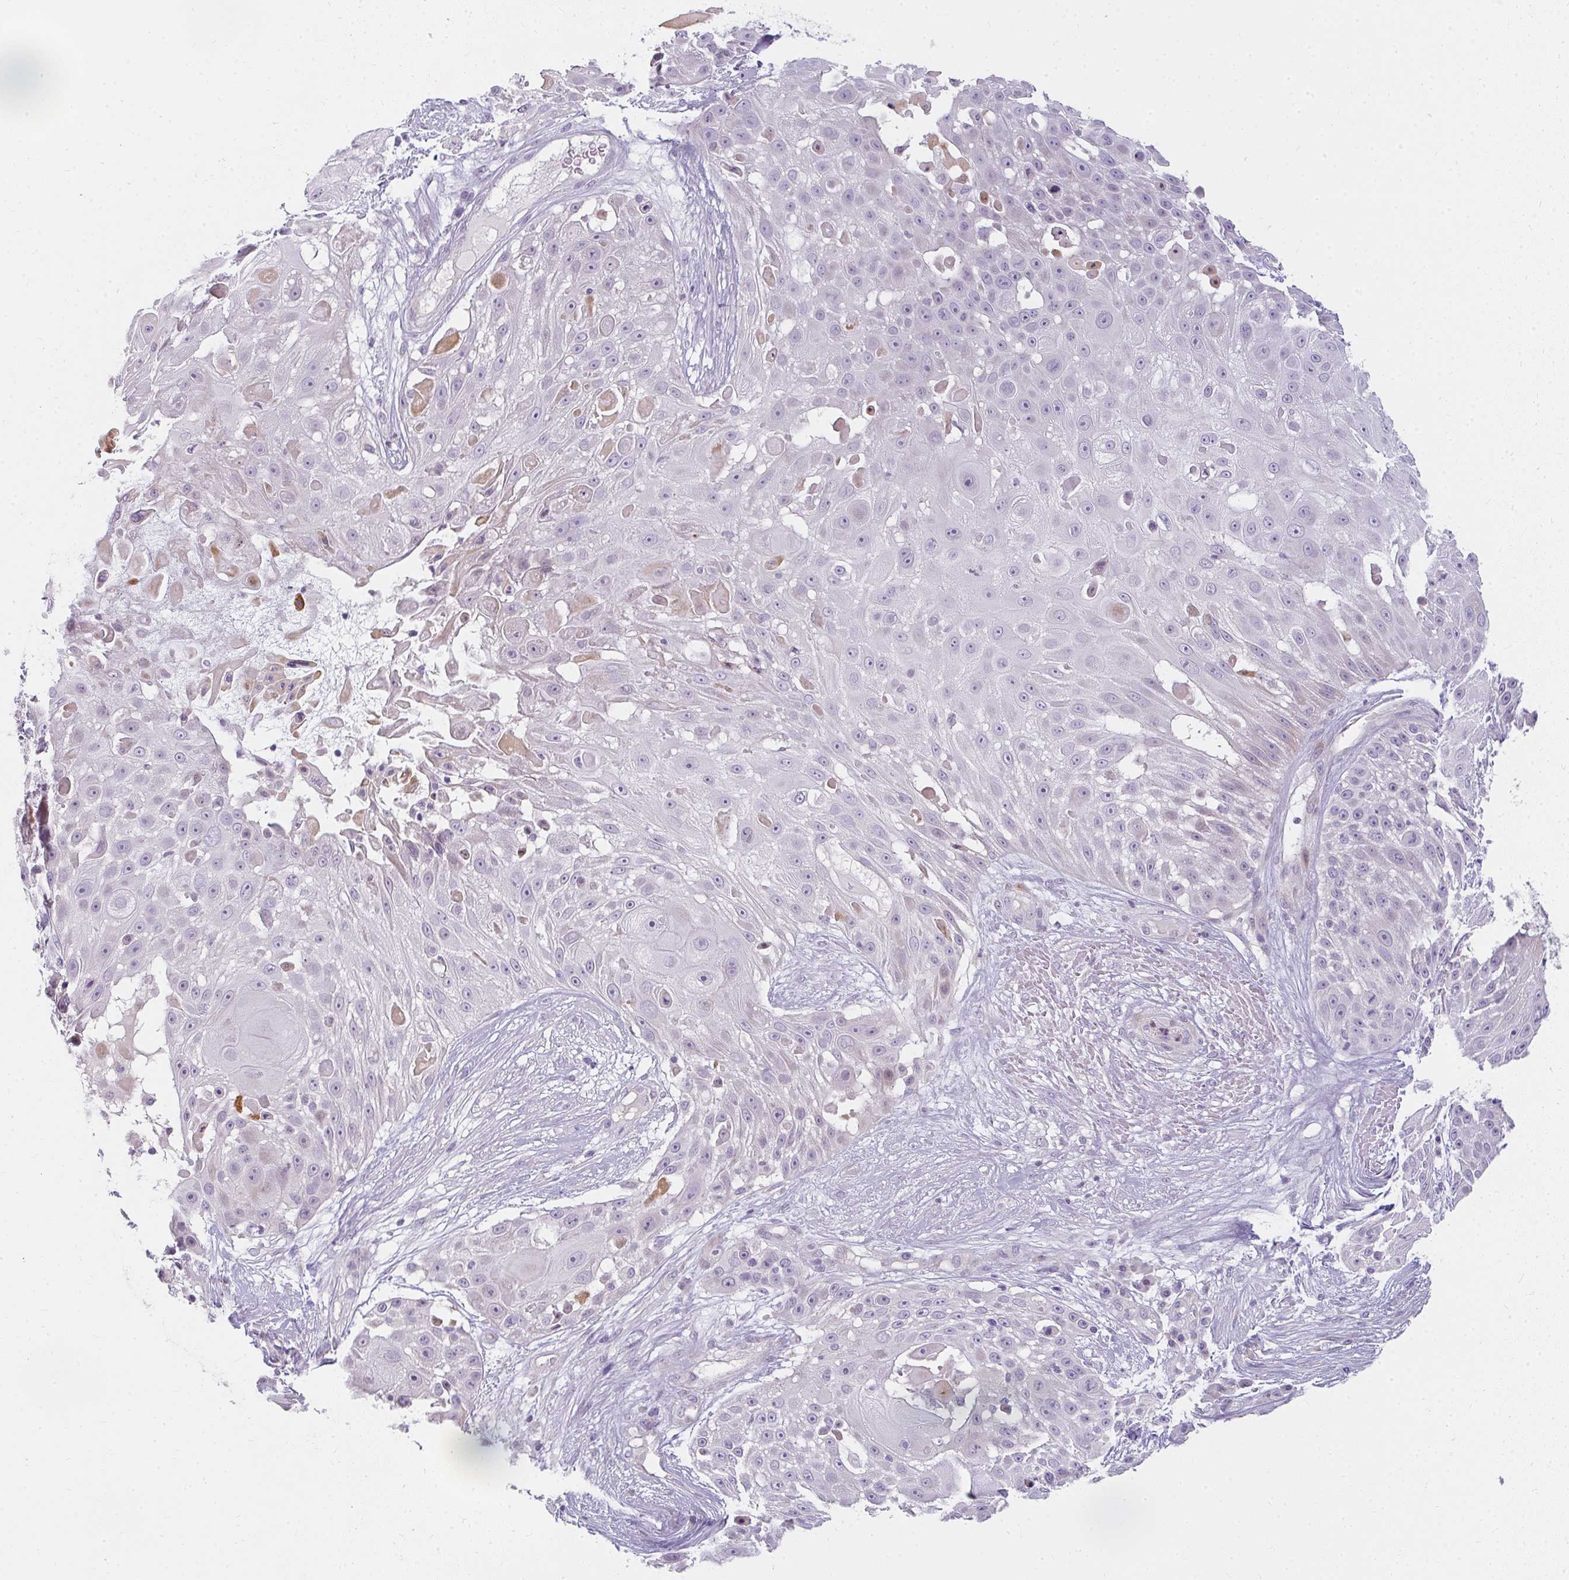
{"staining": {"intensity": "negative", "quantity": "none", "location": "none"}, "tissue": "skin cancer", "cell_type": "Tumor cells", "image_type": "cancer", "snomed": [{"axis": "morphology", "description": "Squamous cell carcinoma, NOS"}, {"axis": "topography", "description": "Skin"}], "caption": "Tumor cells show no significant protein positivity in squamous cell carcinoma (skin).", "gene": "PPP1R3G", "patient": {"sex": "female", "age": 86}}